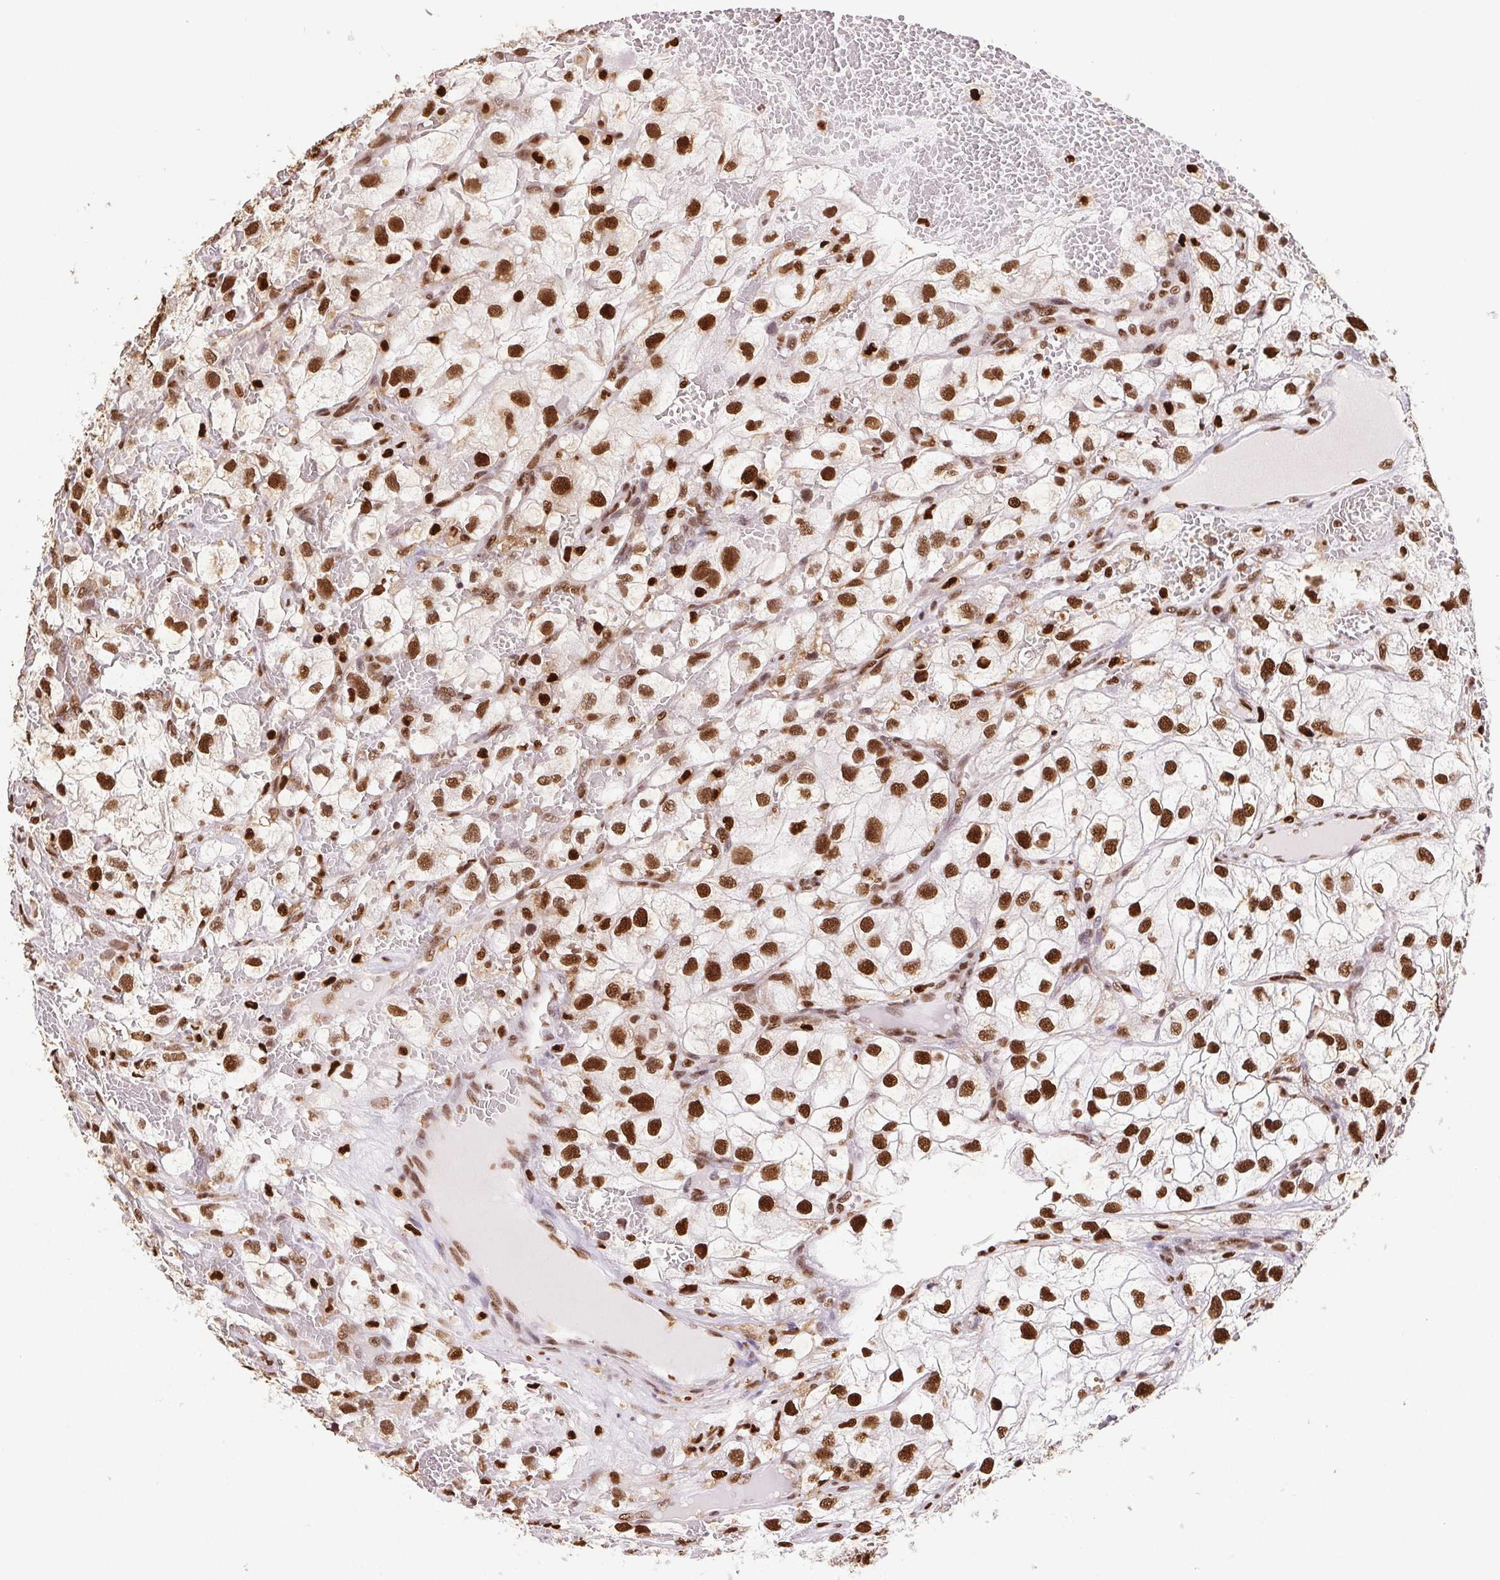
{"staining": {"intensity": "strong", "quantity": ">75%", "location": "nuclear"}, "tissue": "renal cancer", "cell_type": "Tumor cells", "image_type": "cancer", "snomed": [{"axis": "morphology", "description": "Adenocarcinoma, NOS"}, {"axis": "topography", "description": "Kidney"}], "caption": "Immunohistochemical staining of human adenocarcinoma (renal) shows high levels of strong nuclear expression in about >75% of tumor cells.", "gene": "SET", "patient": {"sex": "male", "age": 59}}